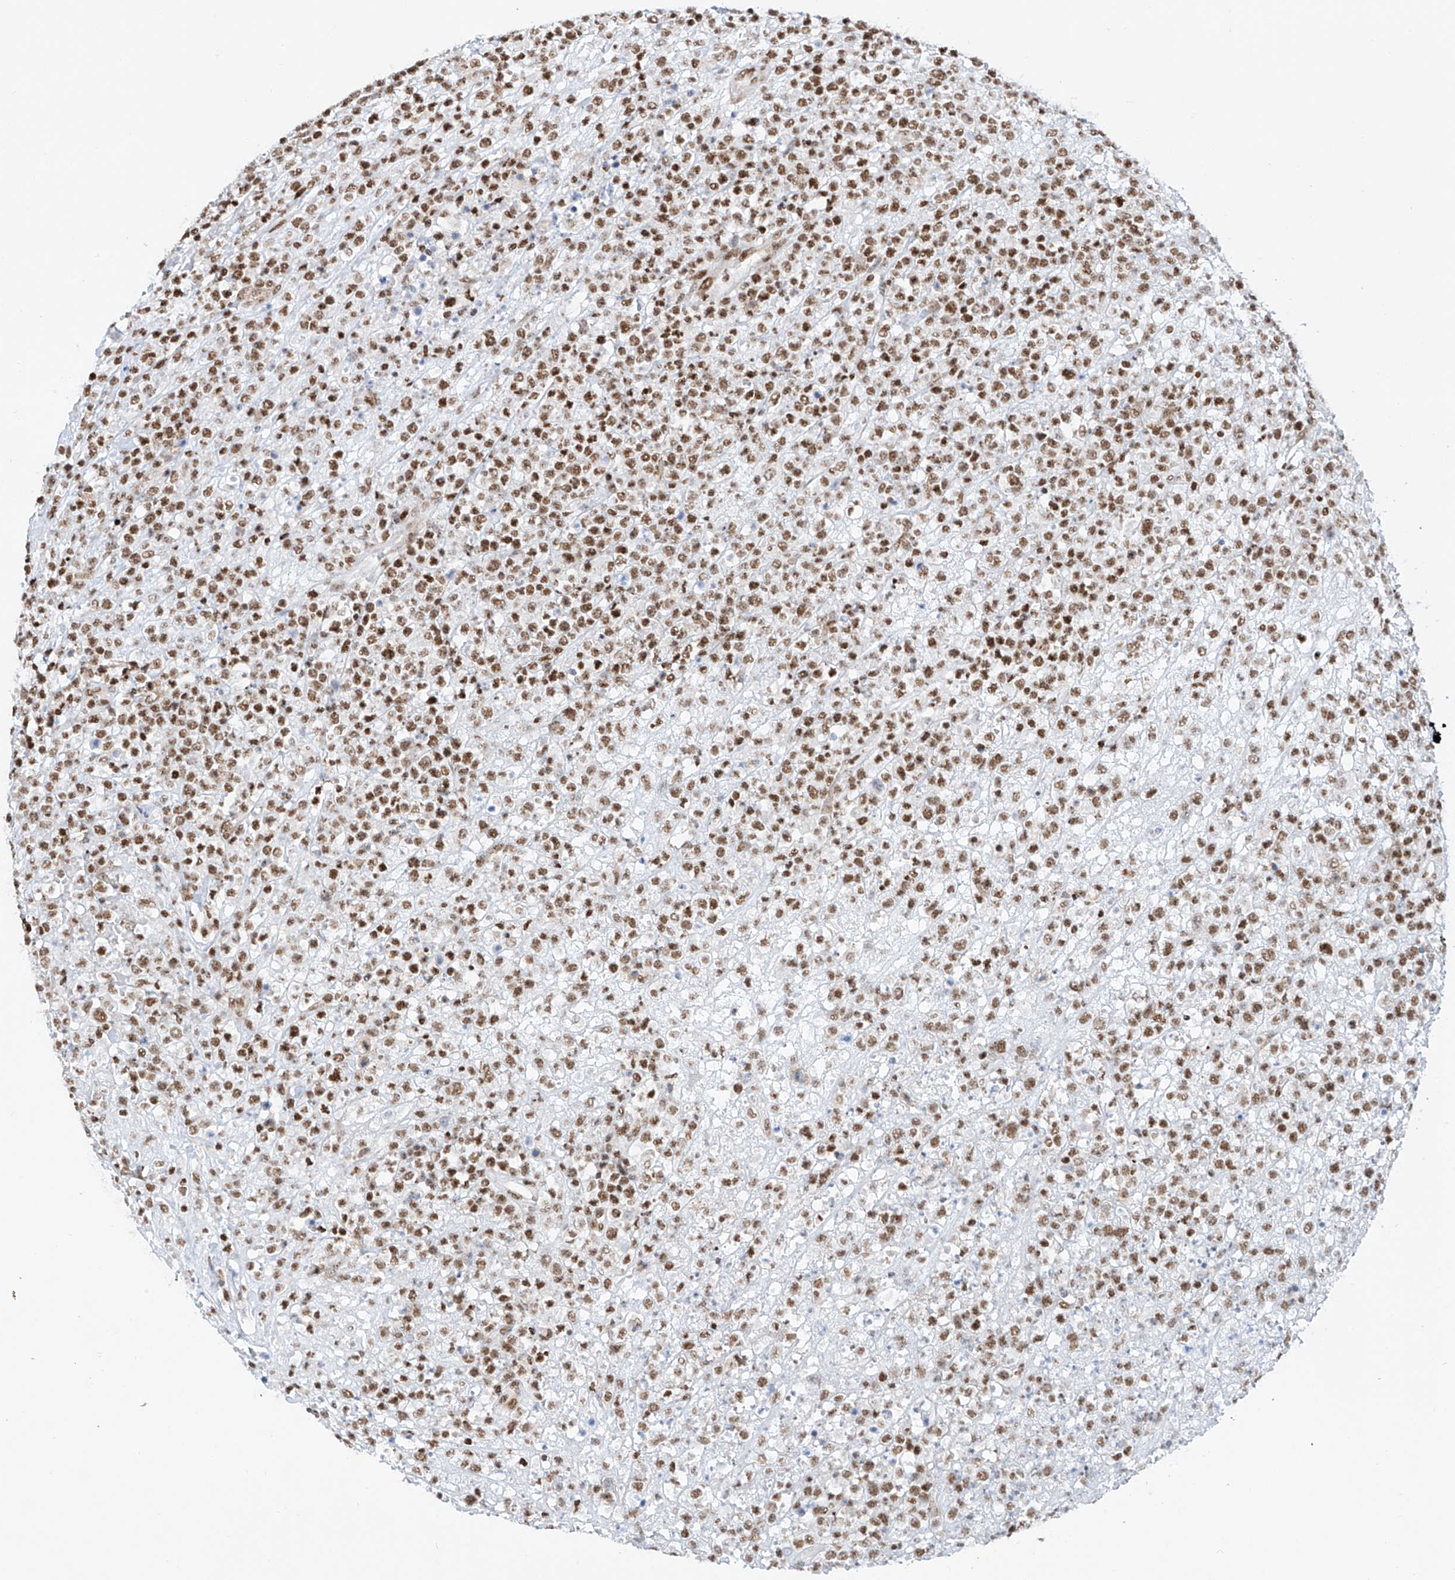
{"staining": {"intensity": "moderate", "quantity": ">75%", "location": "nuclear"}, "tissue": "lymphoma", "cell_type": "Tumor cells", "image_type": "cancer", "snomed": [{"axis": "morphology", "description": "Malignant lymphoma, non-Hodgkin's type, High grade"}, {"axis": "topography", "description": "Colon"}], "caption": "Human lymphoma stained with a protein marker demonstrates moderate staining in tumor cells.", "gene": "TAF4", "patient": {"sex": "female", "age": 53}}